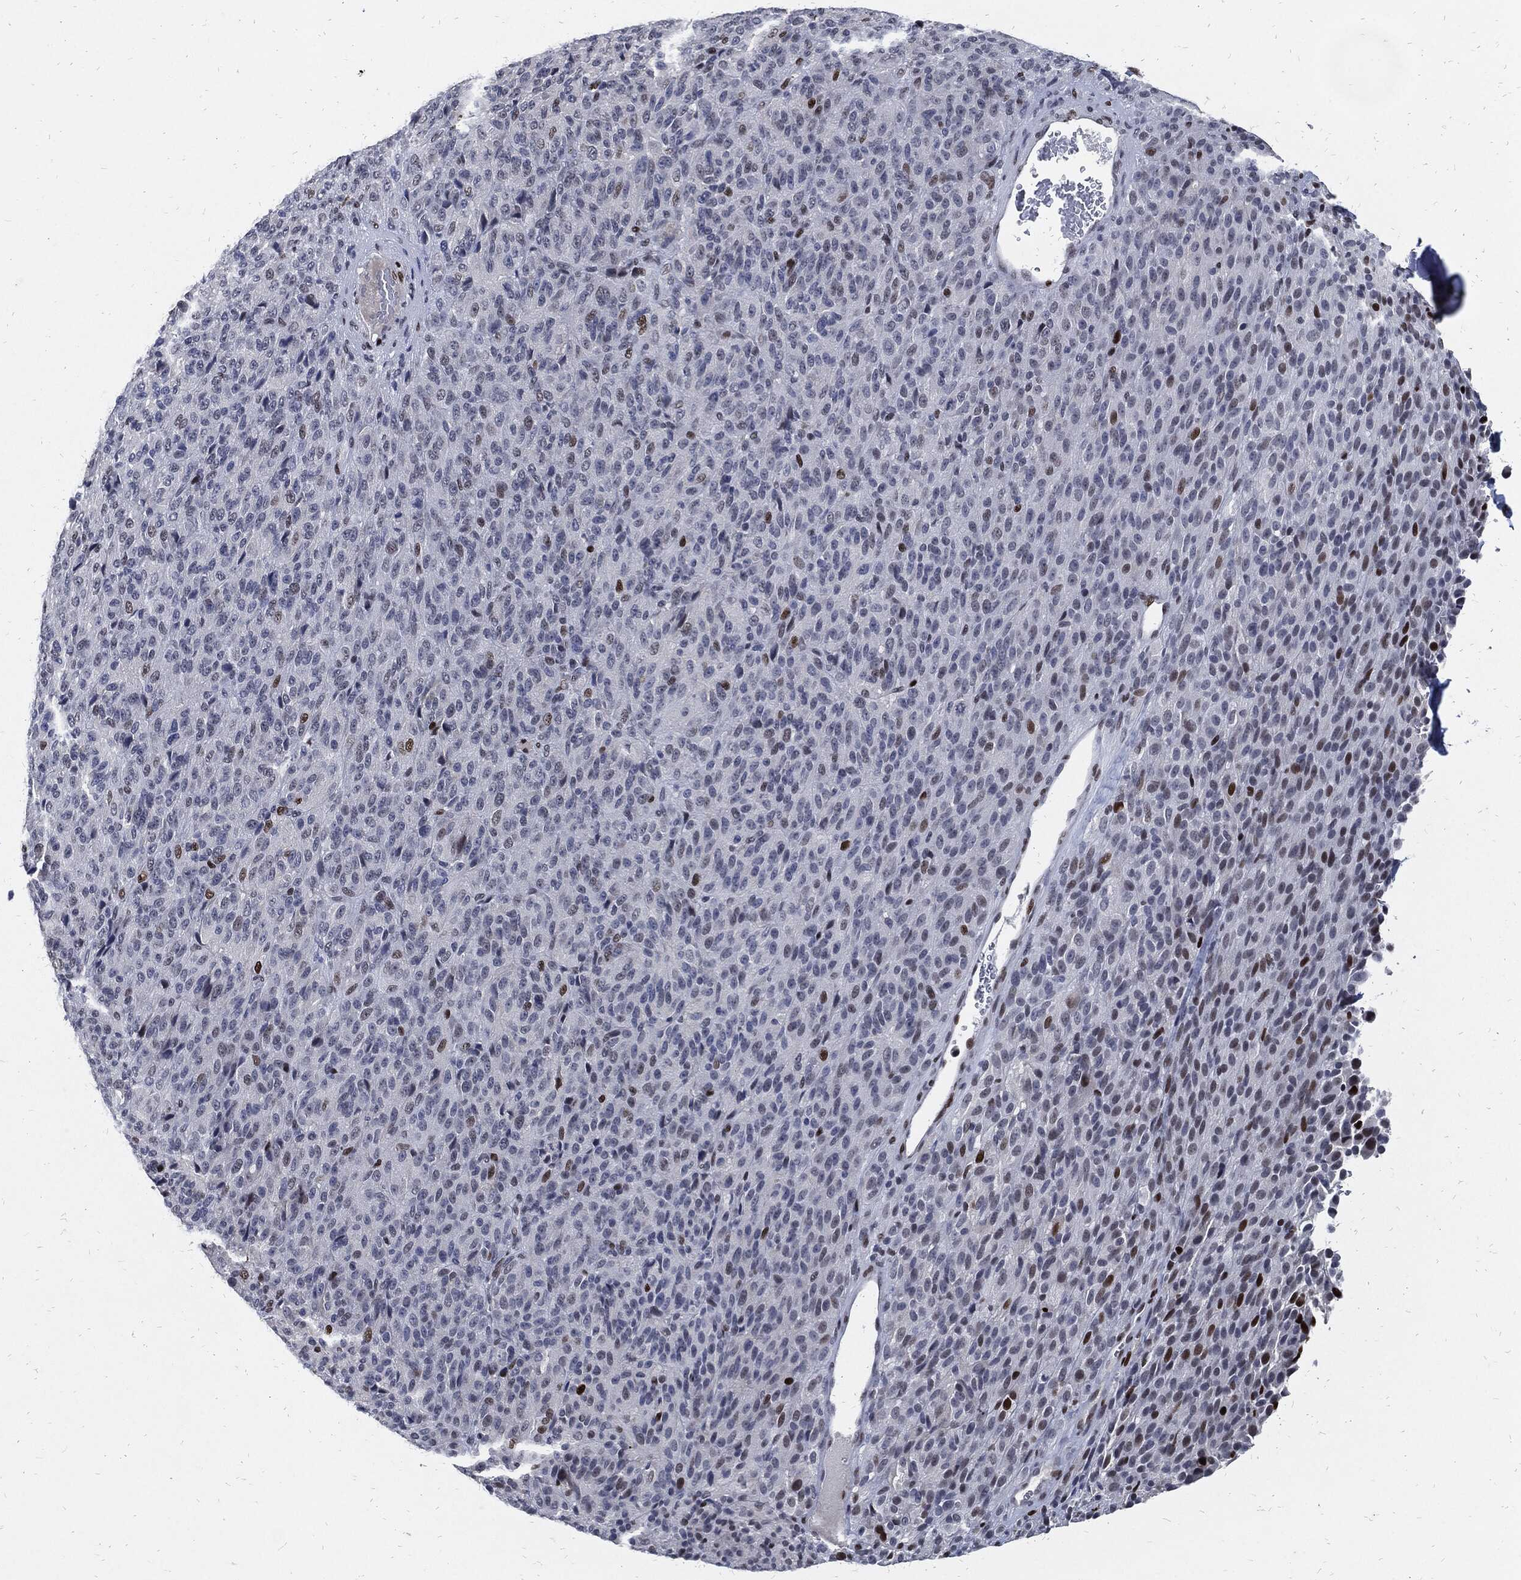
{"staining": {"intensity": "moderate", "quantity": "<25%", "location": "nuclear"}, "tissue": "melanoma", "cell_type": "Tumor cells", "image_type": "cancer", "snomed": [{"axis": "morphology", "description": "Malignant melanoma, Metastatic site"}, {"axis": "topography", "description": "Brain"}], "caption": "A high-resolution micrograph shows immunohistochemistry (IHC) staining of melanoma, which displays moderate nuclear staining in about <25% of tumor cells. (Stains: DAB in brown, nuclei in blue, Microscopy: brightfield microscopy at high magnification).", "gene": "JUN", "patient": {"sex": "female", "age": 56}}